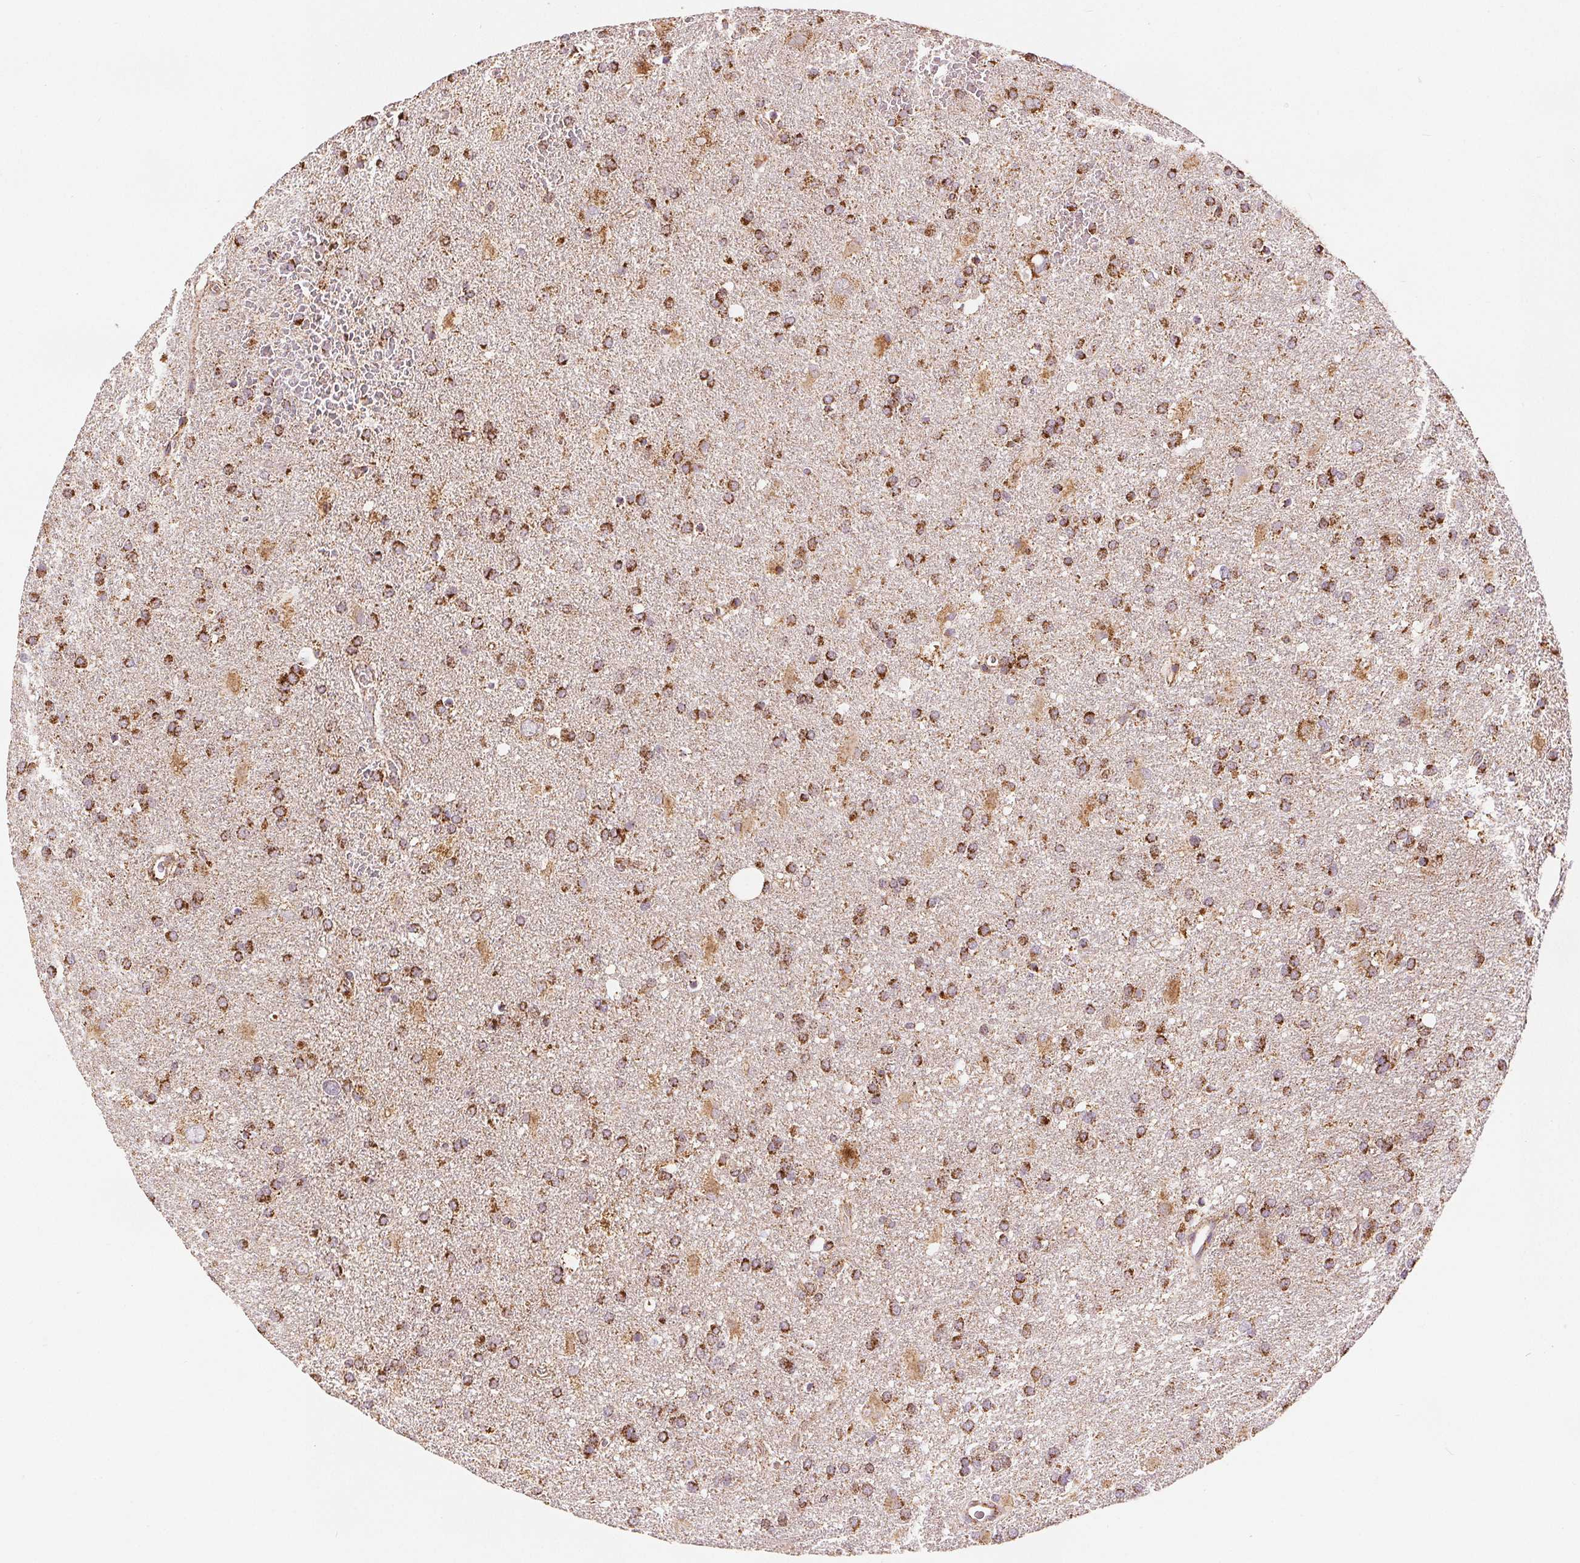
{"staining": {"intensity": "strong", "quantity": ">75%", "location": "cytoplasmic/membranous"}, "tissue": "glioma", "cell_type": "Tumor cells", "image_type": "cancer", "snomed": [{"axis": "morphology", "description": "Glioma, malignant, Low grade"}, {"axis": "topography", "description": "Brain"}], "caption": "Protein analysis of glioma tissue reveals strong cytoplasmic/membranous staining in about >75% of tumor cells.", "gene": "SDHB", "patient": {"sex": "male", "age": 66}}